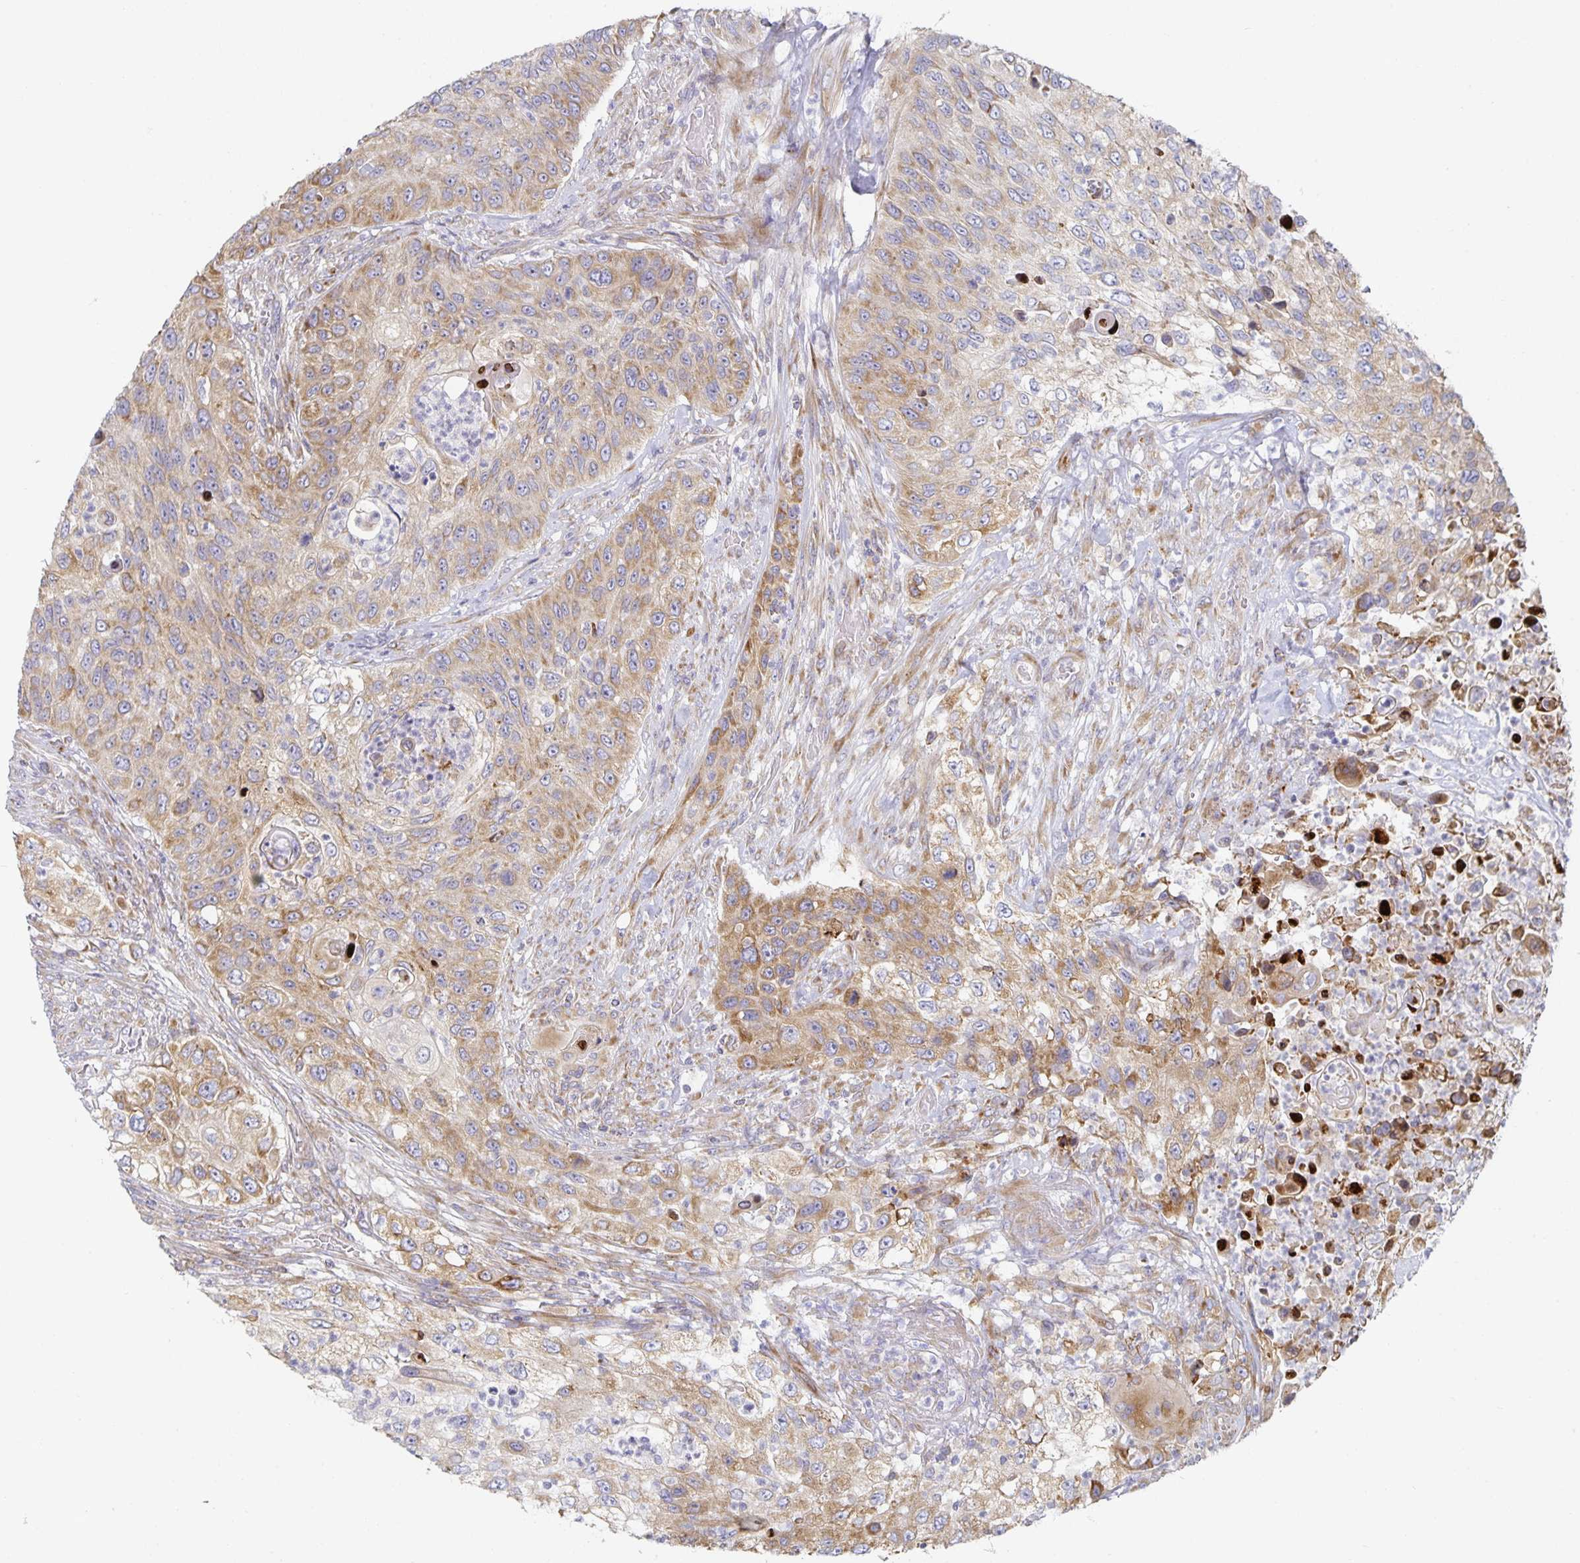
{"staining": {"intensity": "weak", "quantity": ">75%", "location": "cytoplasmic/membranous"}, "tissue": "urothelial cancer", "cell_type": "Tumor cells", "image_type": "cancer", "snomed": [{"axis": "morphology", "description": "Urothelial carcinoma, High grade"}, {"axis": "topography", "description": "Urinary bladder"}], "caption": "Tumor cells exhibit low levels of weak cytoplasmic/membranous expression in approximately >75% of cells in human urothelial cancer.", "gene": "NOMO1", "patient": {"sex": "female", "age": 60}}